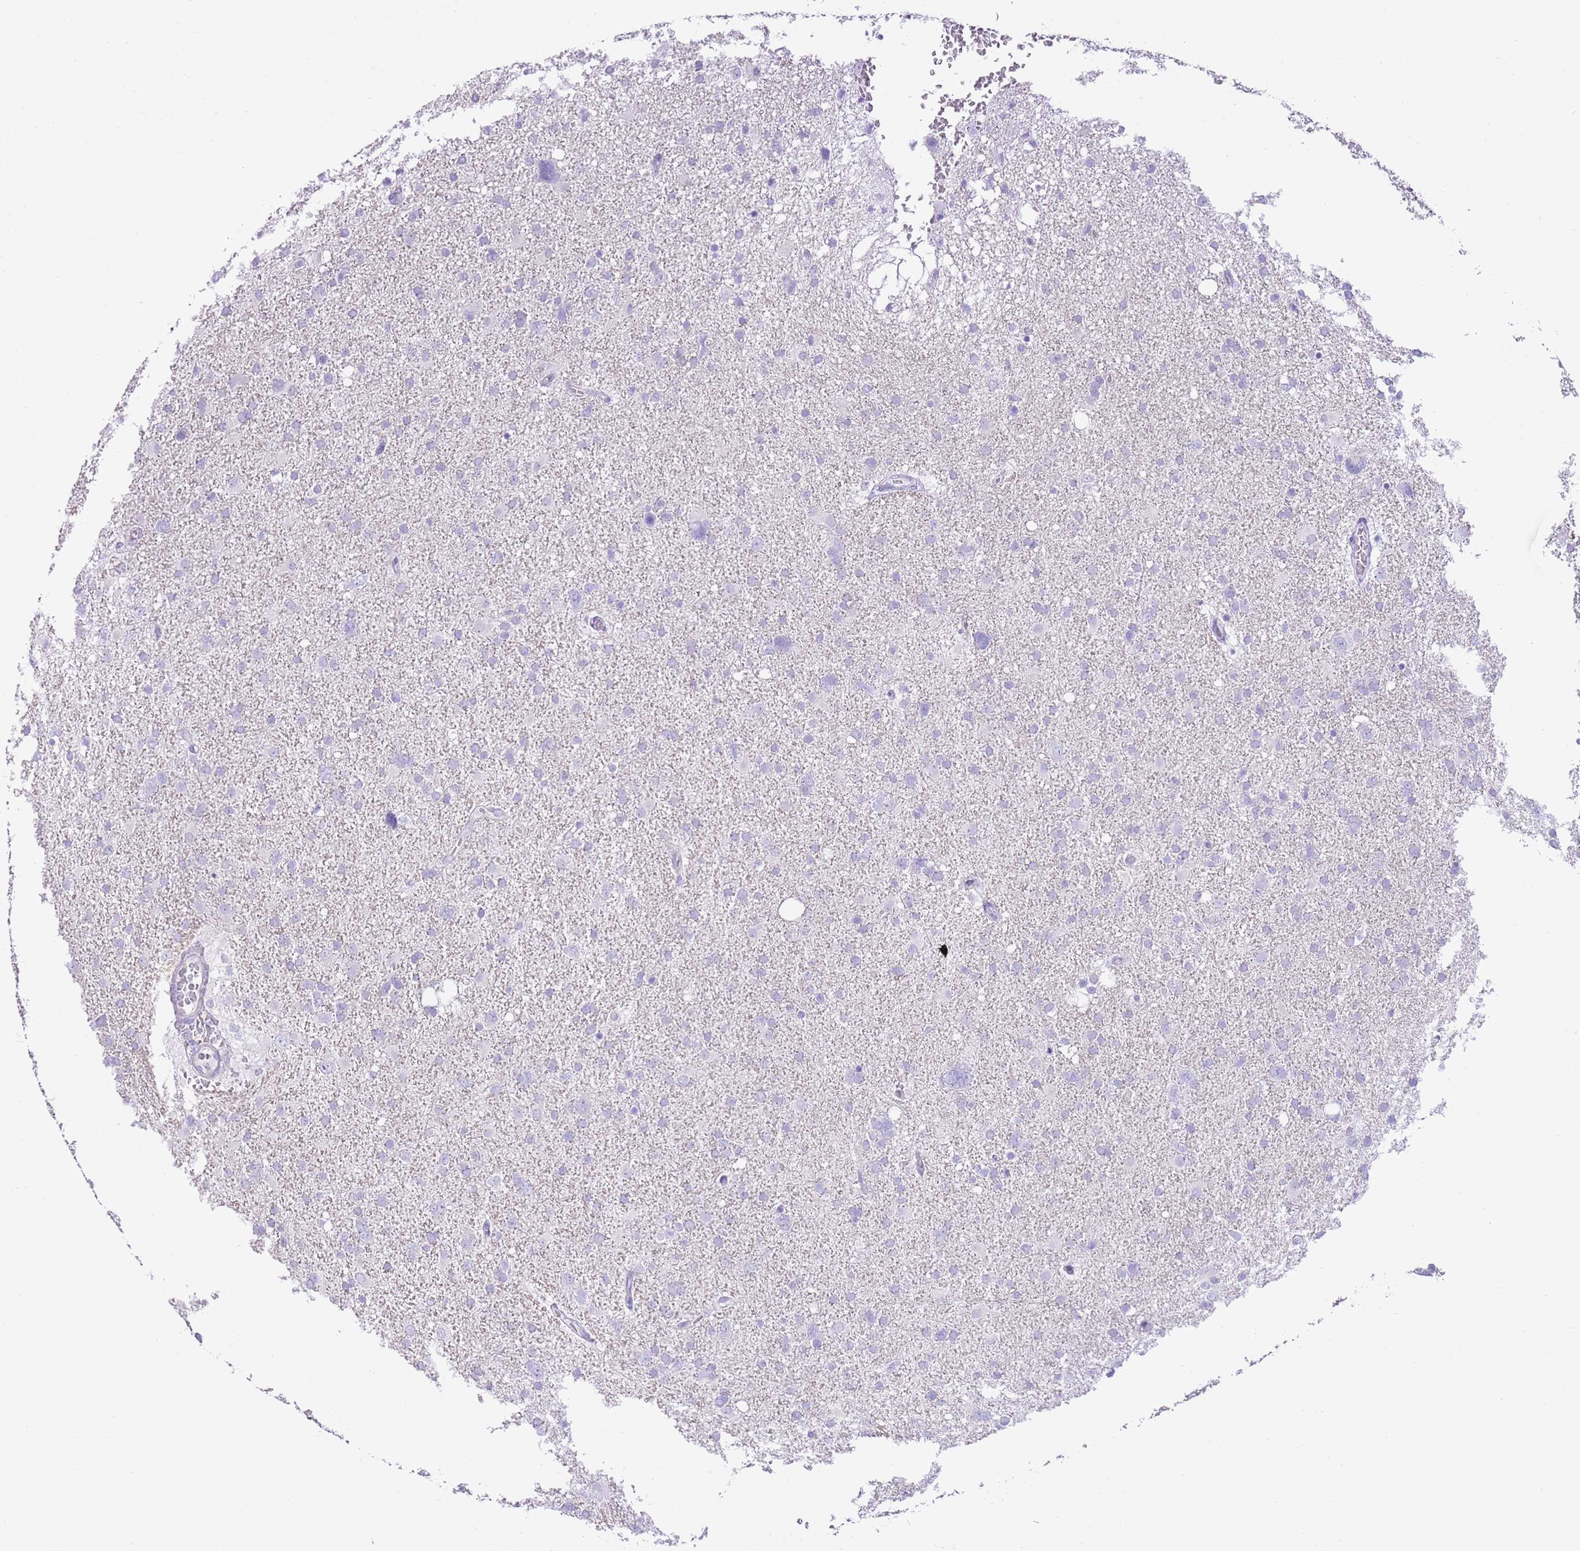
{"staining": {"intensity": "negative", "quantity": "none", "location": "none"}, "tissue": "glioma", "cell_type": "Tumor cells", "image_type": "cancer", "snomed": [{"axis": "morphology", "description": "Glioma, malignant, High grade"}, {"axis": "topography", "description": "Brain"}], "caption": "Tumor cells show no significant positivity in malignant glioma (high-grade). (DAB (3,3'-diaminobenzidine) immunohistochemistry (IHC), high magnification).", "gene": "AAR2", "patient": {"sex": "male", "age": 61}}